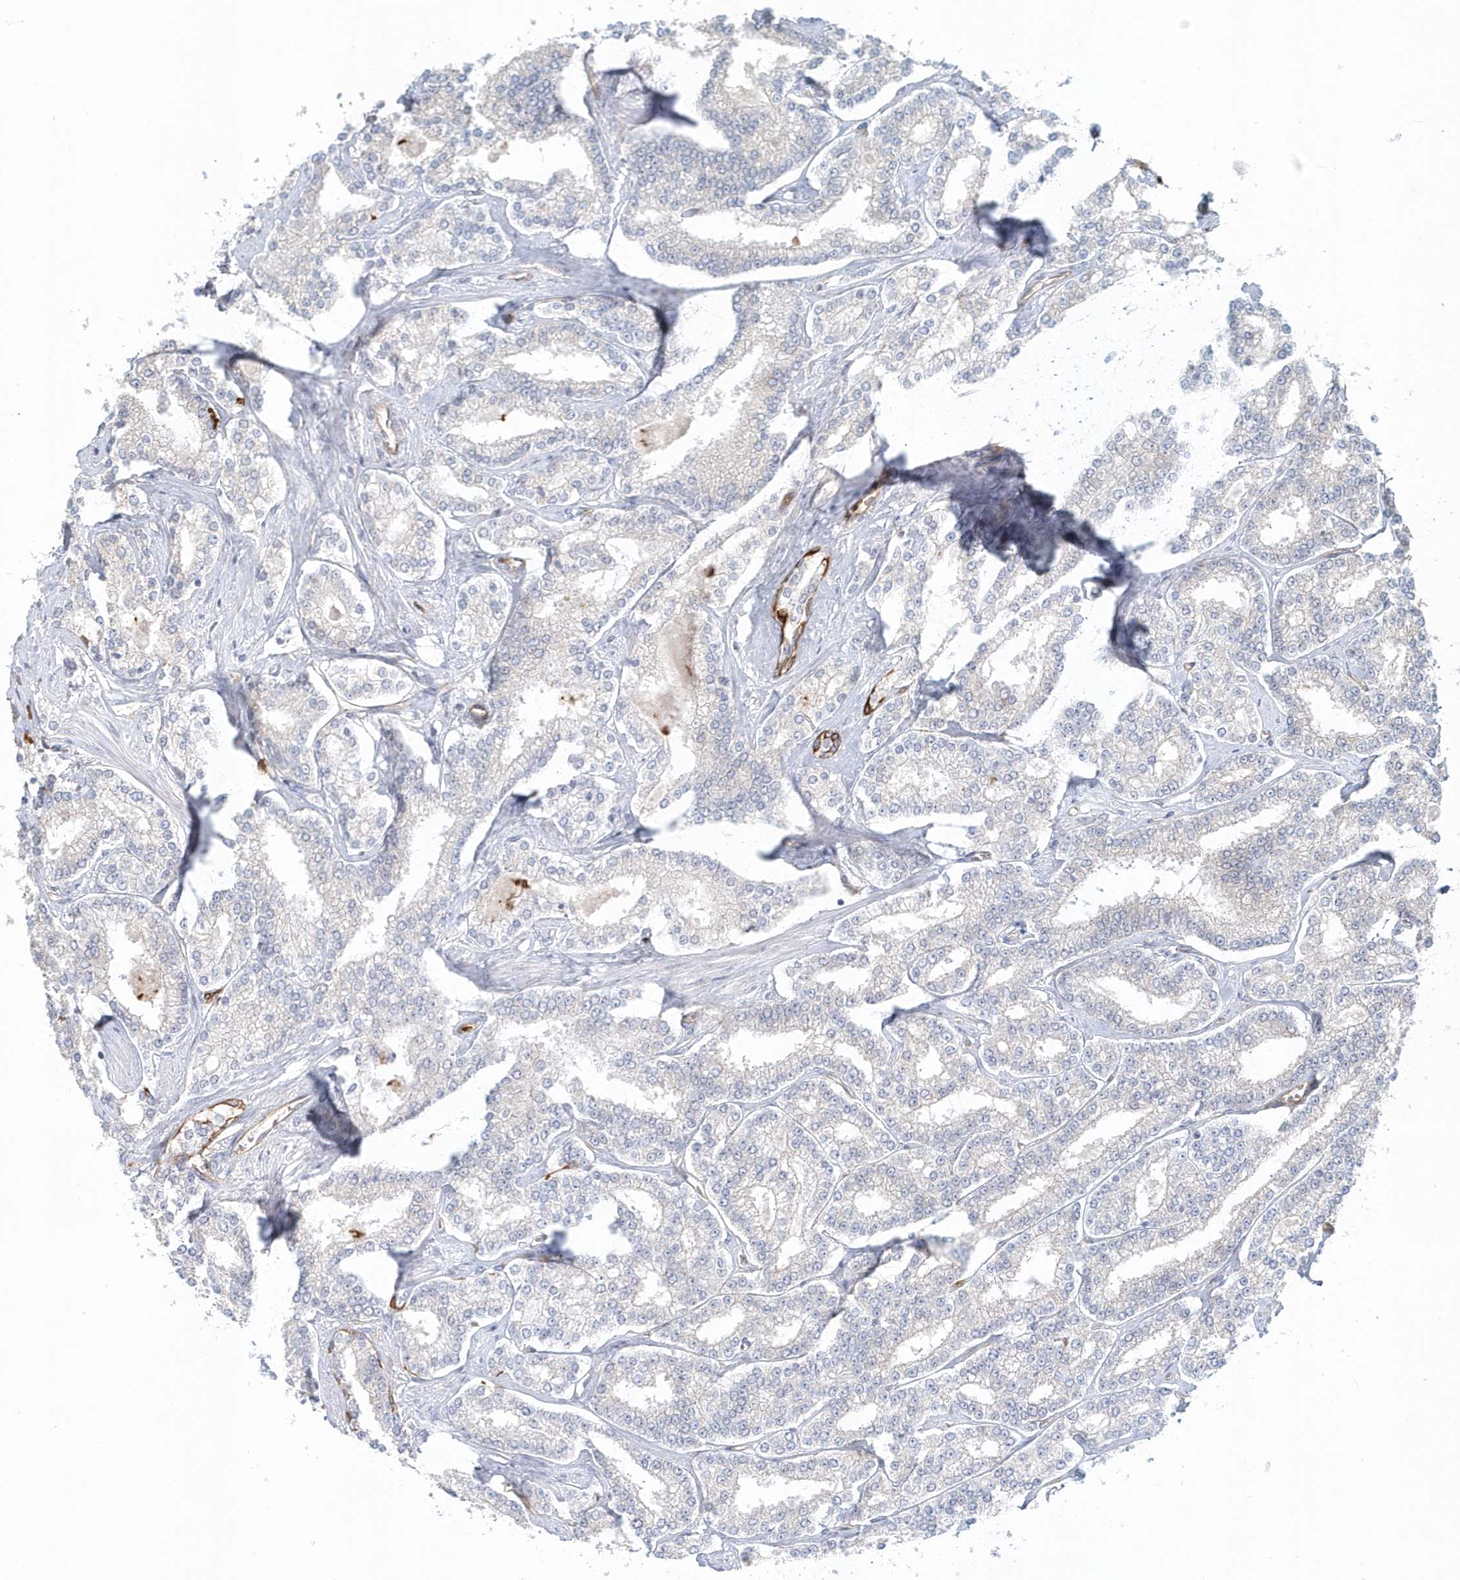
{"staining": {"intensity": "negative", "quantity": "none", "location": "none"}, "tissue": "prostate cancer", "cell_type": "Tumor cells", "image_type": "cancer", "snomed": [{"axis": "morphology", "description": "Normal tissue, NOS"}, {"axis": "morphology", "description": "Adenocarcinoma, High grade"}, {"axis": "topography", "description": "Prostate"}], "caption": "Human prostate adenocarcinoma (high-grade) stained for a protein using immunohistochemistry shows no staining in tumor cells.", "gene": "DNAH1", "patient": {"sex": "male", "age": 83}}